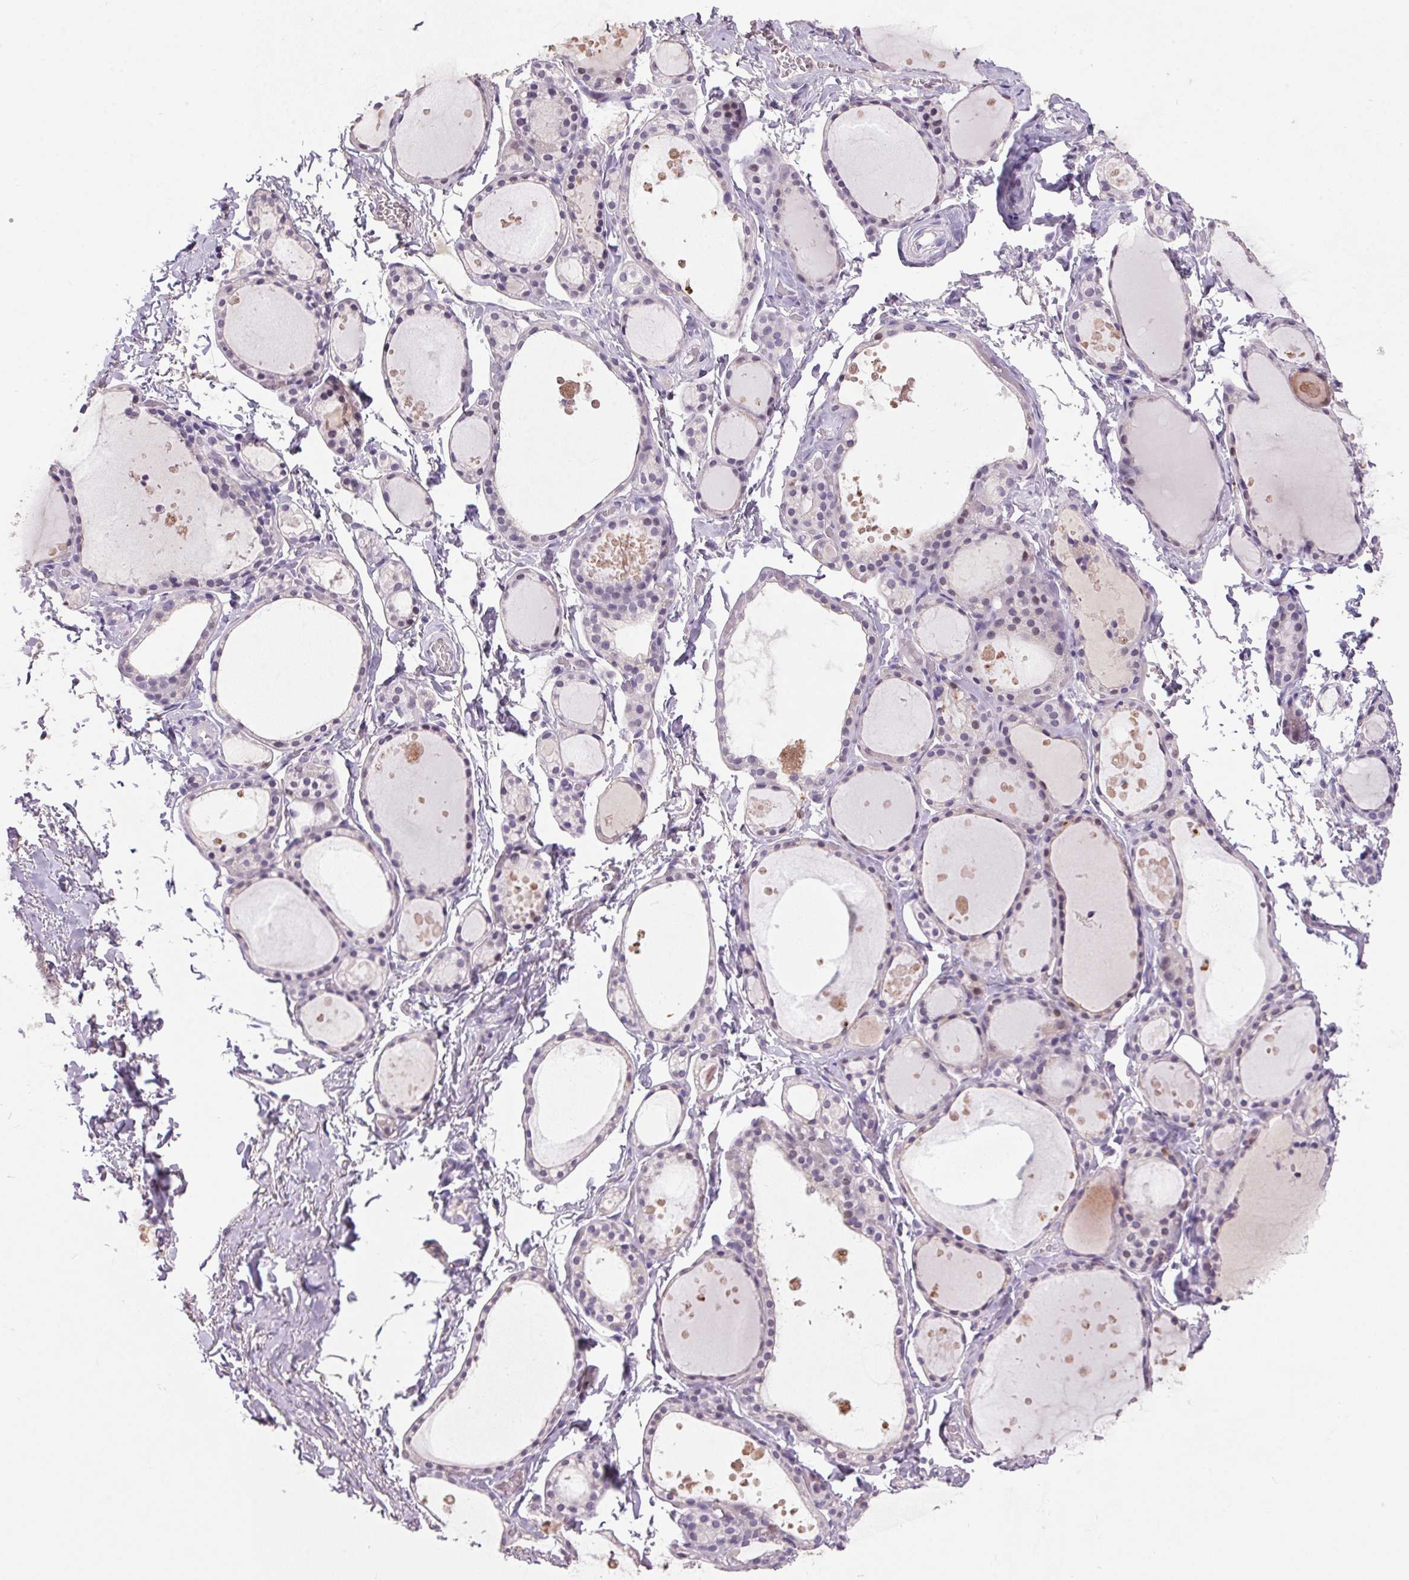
{"staining": {"intensity": "moderate", "quantity": "<25%", "location": "cytoplasmic/membranous"}, "tissue": "thyroid gland", "cell_type": "Glandular cells", "image_type": "normal", "snomed": [{"axis": "morphology", "description": "Normal tissue, NOS"}, {"axis": "topography", "description": "Thyroid gland"}], "caption": "DAB (3,3'-diaminobenzidine) immunohistochemical staining of benign thyroid gland reveals moderate cytoplasmic/membranous protein staining in about <25% of glandular cells.", "gene": "TRDN", "patient": {"sex": "male", "age": 68}}